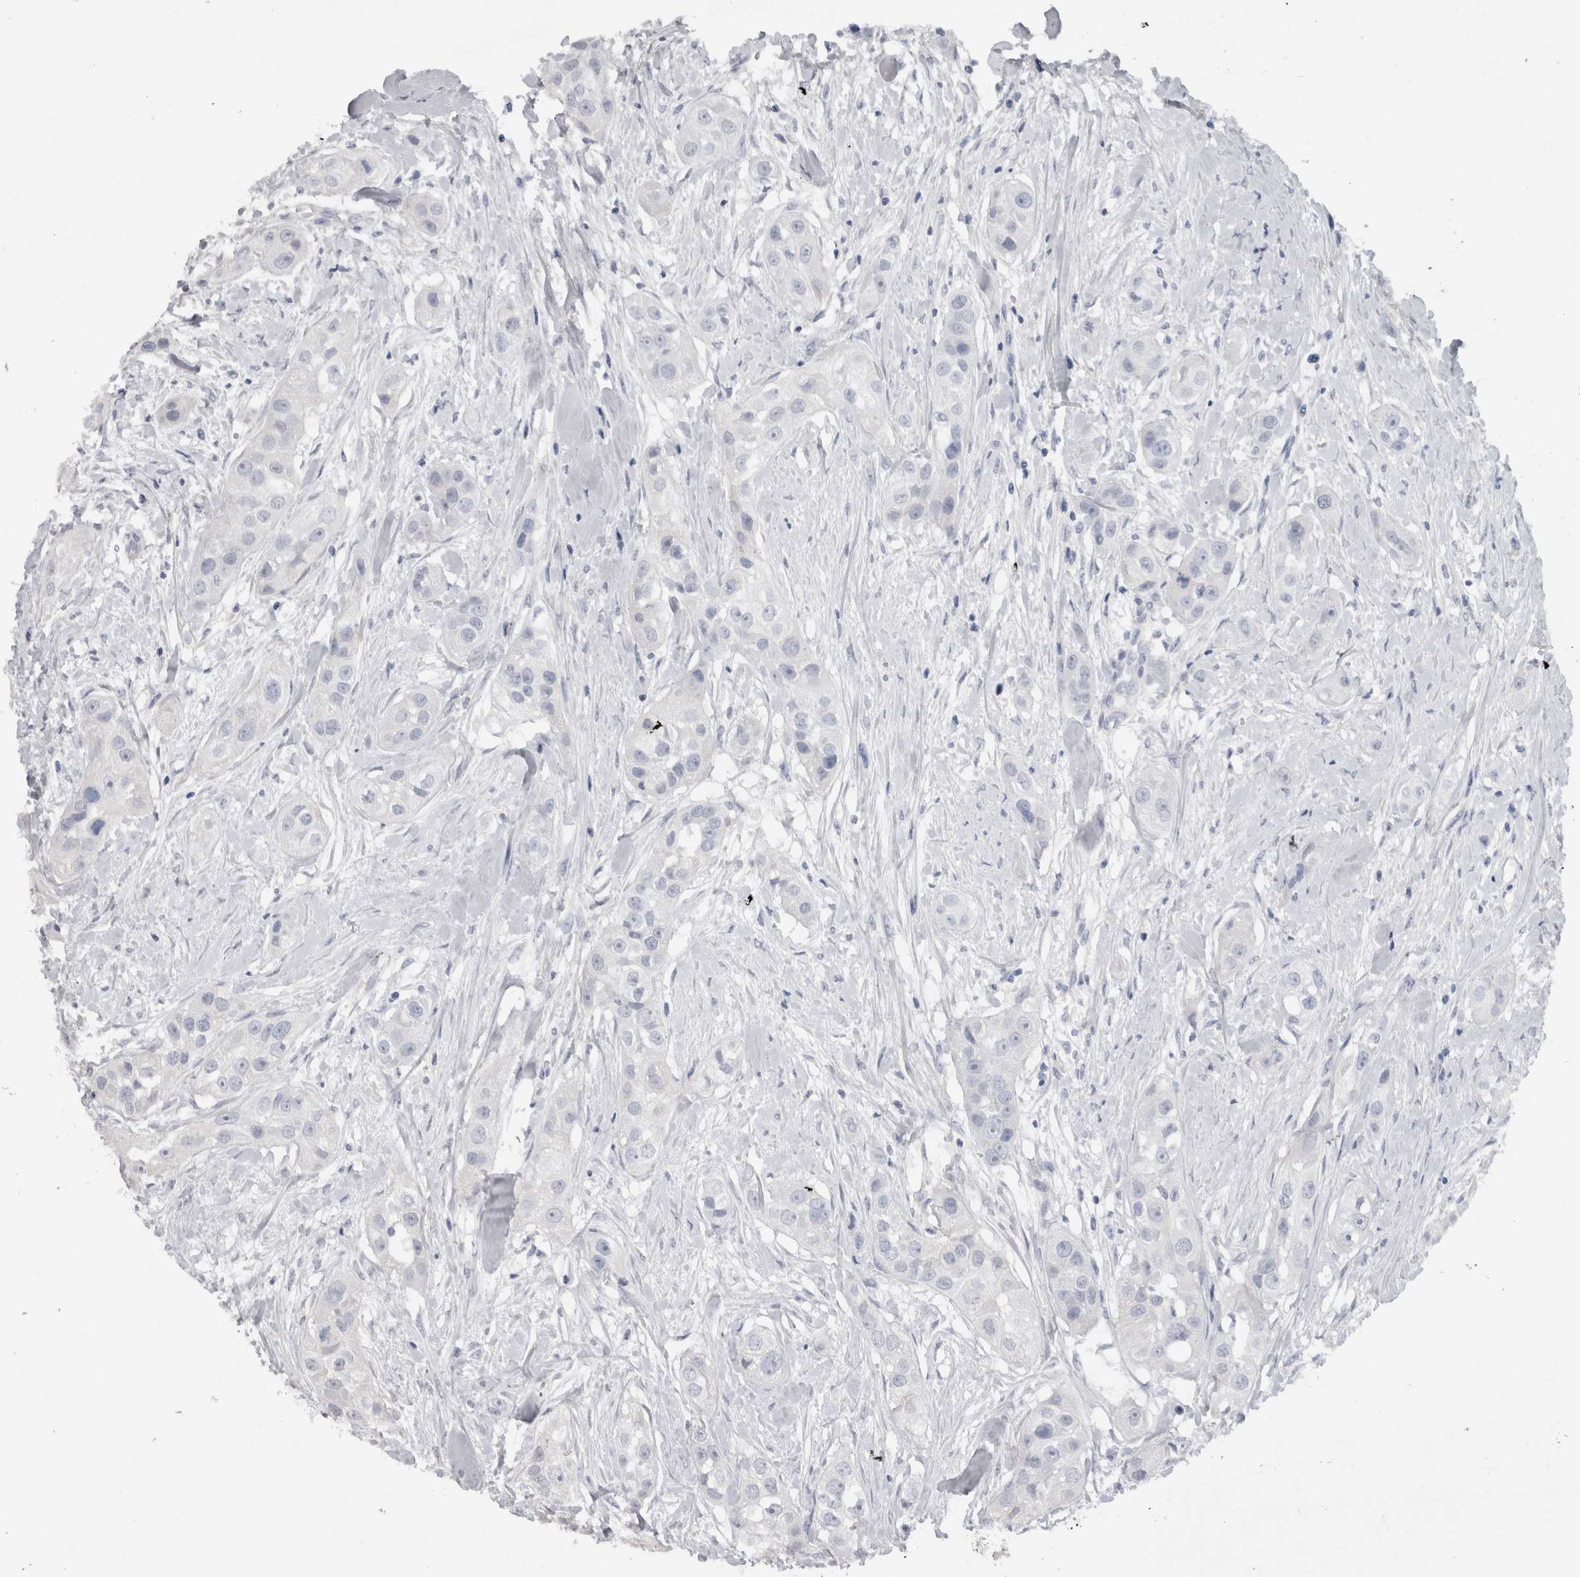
{"staining": {"intensity": "negative", "quantity": "none", "location": "none"}, "tissue": "head and neck cancer", "cell_type": "Tumor cells", "image_type": "cancer", "snomed": [{"axis": "morphology", "description": "Normal tissue, NOS"}, {"axis": "morphology", "description": "Squamous cell carcinoma, NOS"}, {"axis": "topography", "description": "Skeletal muscle"}, {"axis": "topography", "description": "Head-Neck"}], "caption": "A high-resolution histopathology image shows immunohistochemistry (IHC) staining of squamous cell carcinoma (head and neck), which shows no significant positivity in tumor cells.", "gene": "ADAM2", "patient": {"sex": "male", "age": 51}}